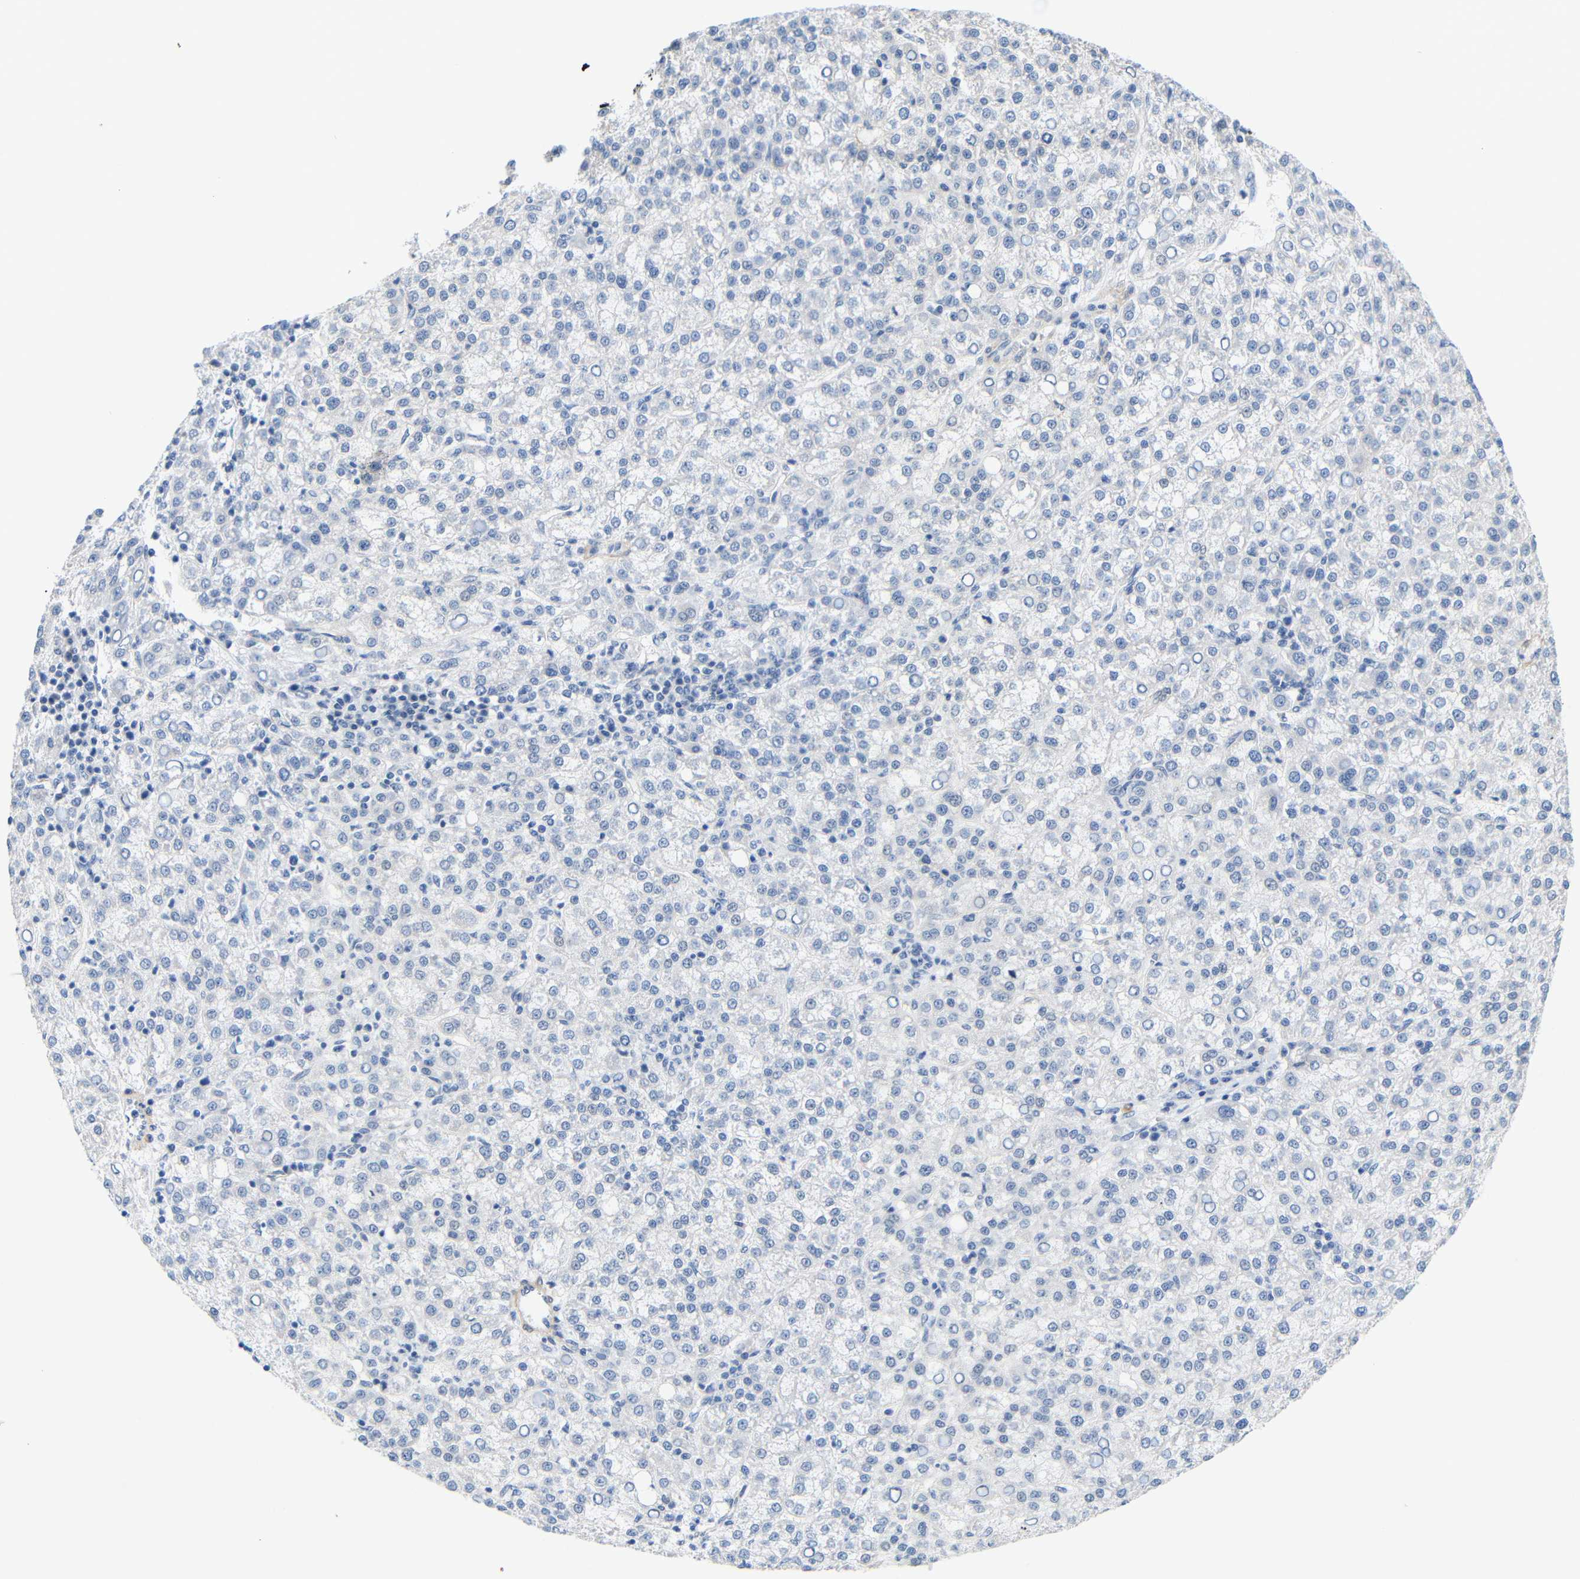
{"staining": {"intensity": "negative", "quantity": "none", "location": "none"}, "tissue": "liver cancer", "cell_type": "Tumor cells", "image_type": "cancer", "snomed": [{"axis": "morphology", "description": "Carcinoma, Hepatocellular, NOS"}, {"axis": "topography", "description": "Liver"}], "caption": "A high-resolution histopathology image shows IHC staining of liver cancer, which displays no significant positivity in tumor cells.", "gene": "STMN3", "patient": {"sex": "female", "age": 58}}